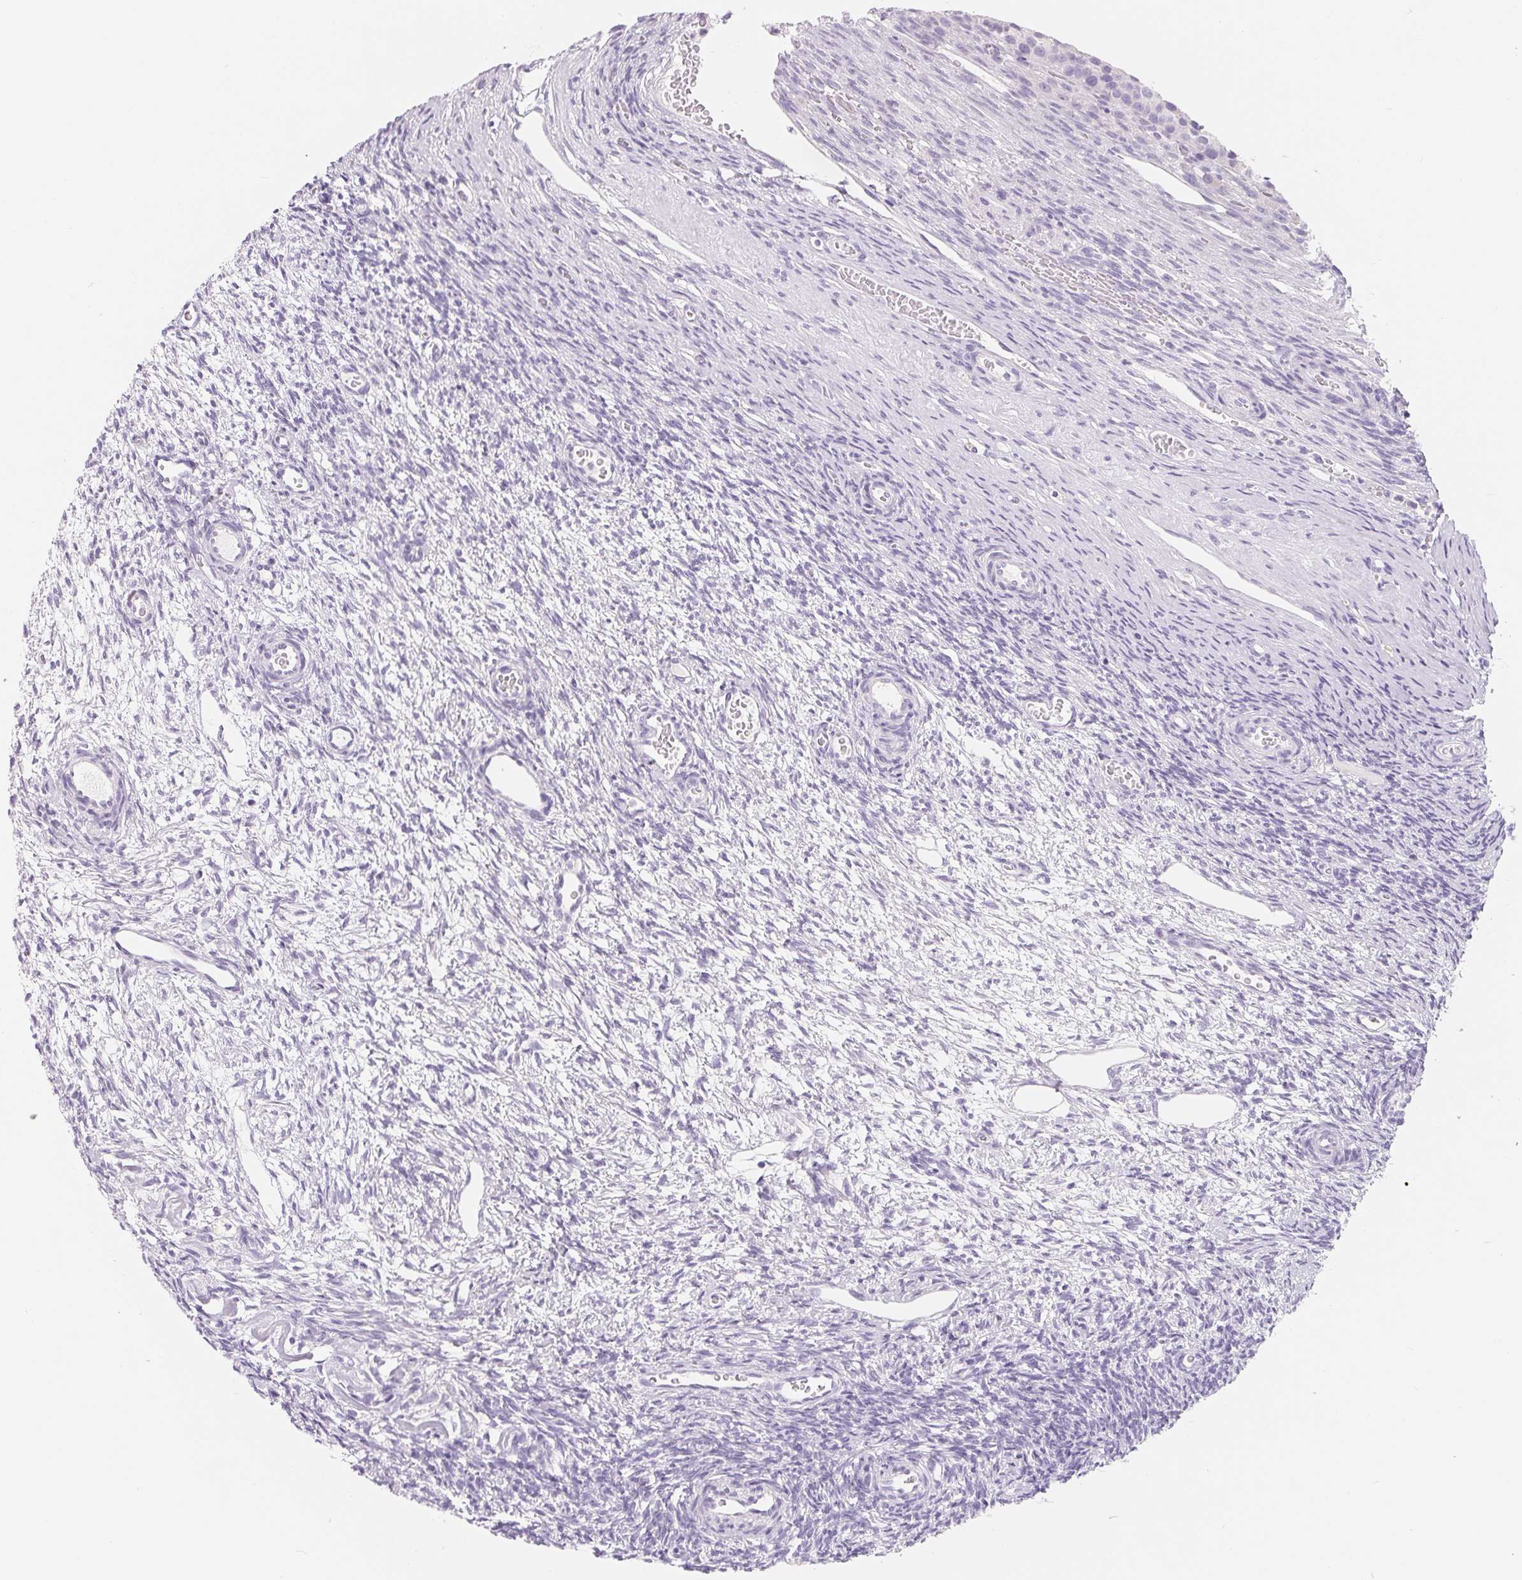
{"staining": {"intensity": "negative", "quantity": "none", "location": "none"}, "tissue": "ovary", "cell_type": "Follicle cells", "image_type": "normal", "snomed": [{"axis": "morphology", "description": "Normal tissue, NOS"}, {"axis": "topography", "description": "Ovary"}], "caption": "The IHC photomicrograph has no significant expression in follicle cells of ovary.", "gene": "SPACA5B", "patient": {"sex": "female", "age": 34}}